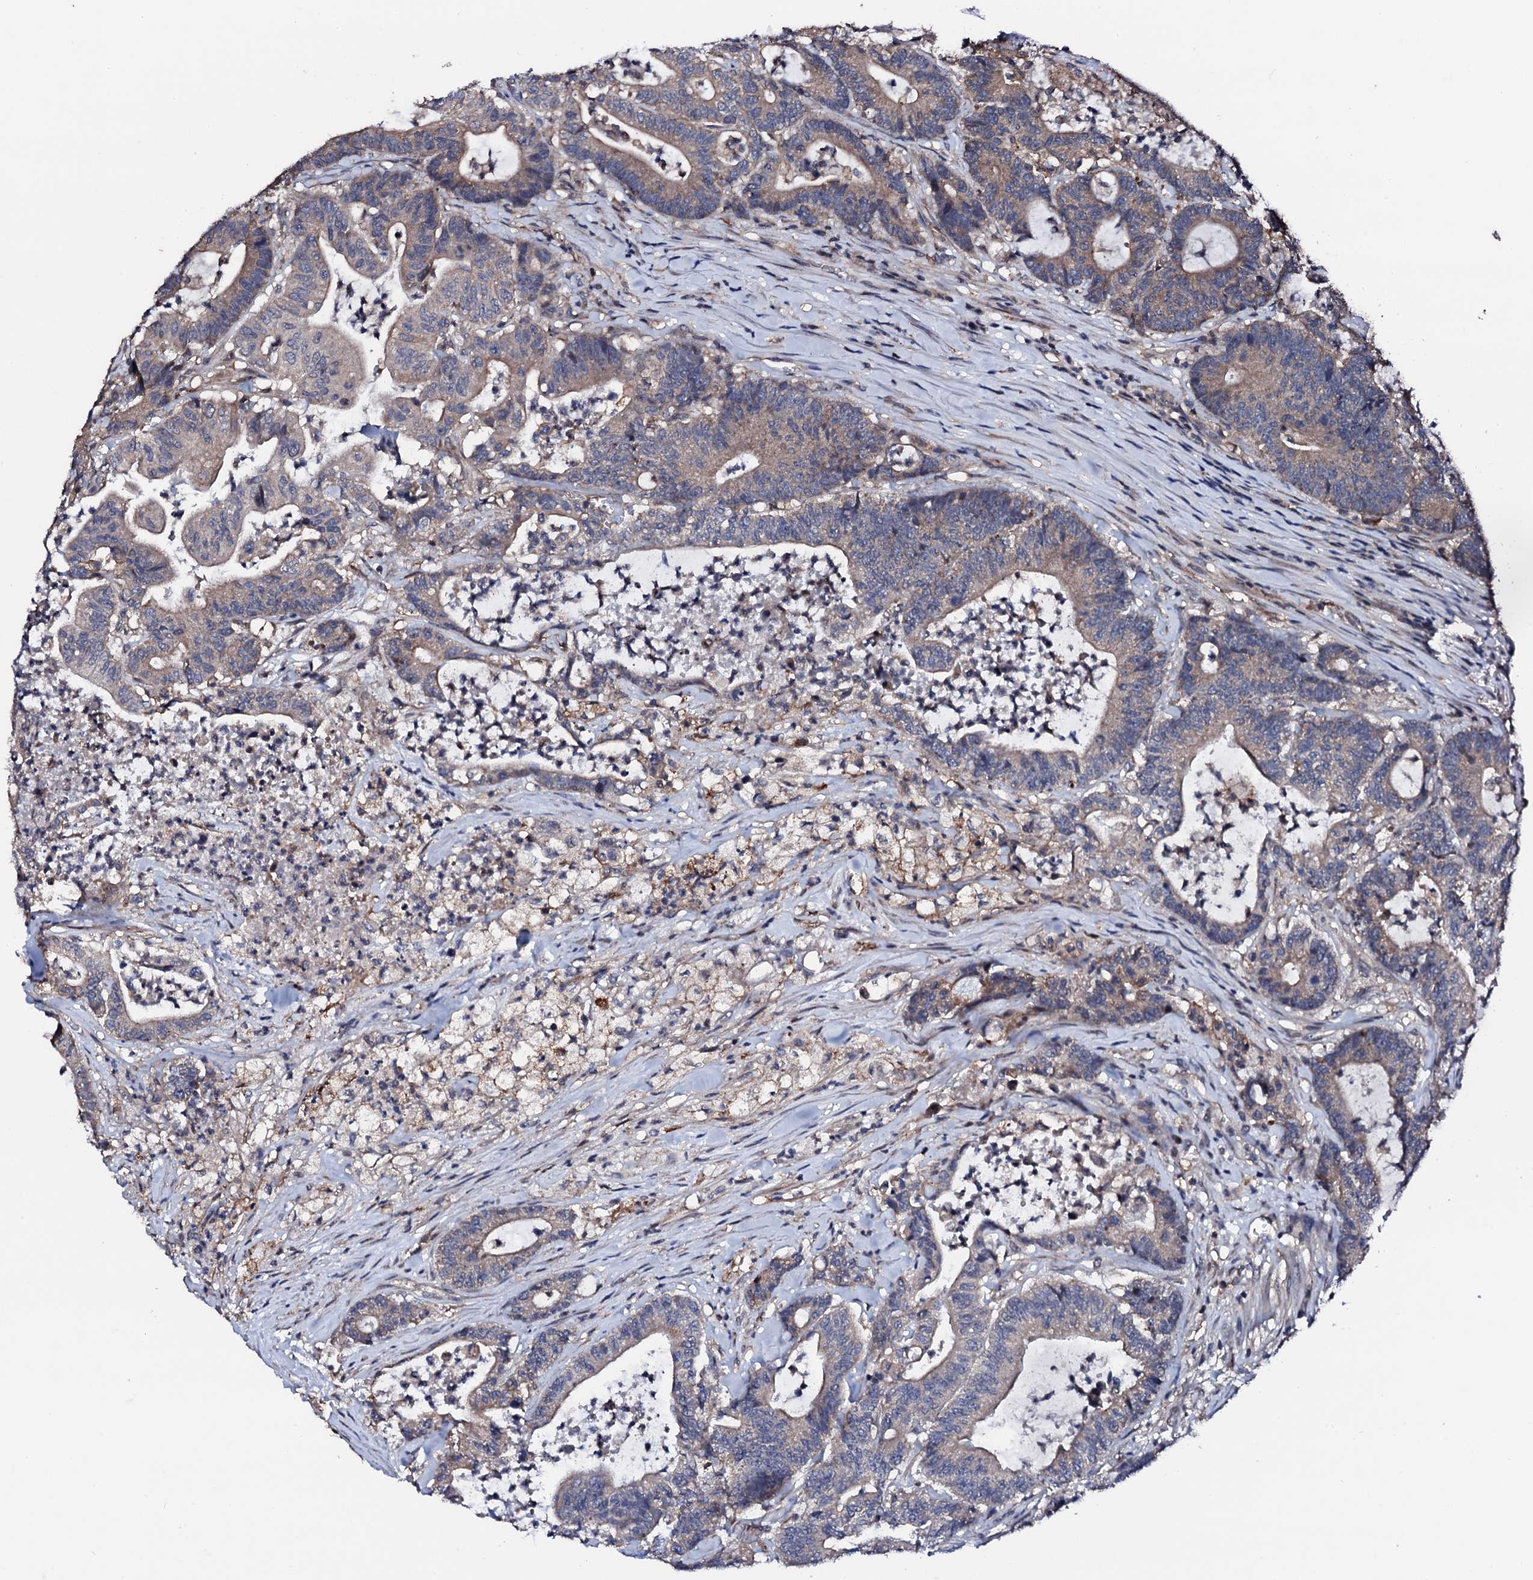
{"staining": {"intensity": "weak", "quantity": "25%-75%", "location": "cytoplasmic/membranous"}, "tissue": "colorectal cancer", "cell_type": "Tumor cells", "image_type": "cancer", "snomed": [{"axis": "morphology", "description": "Adenocarcinoma, NOS"}, {"axis": "topography", "description": "Colon"}], "caption": "Weak cytoplasmic/membranous protein positivity is appreciated in approximately 25%-75% of tumor cells in colorectal adenocarcinoma.", "gene": "EDC3", "patient": {"sex": "female", "age": 84}}